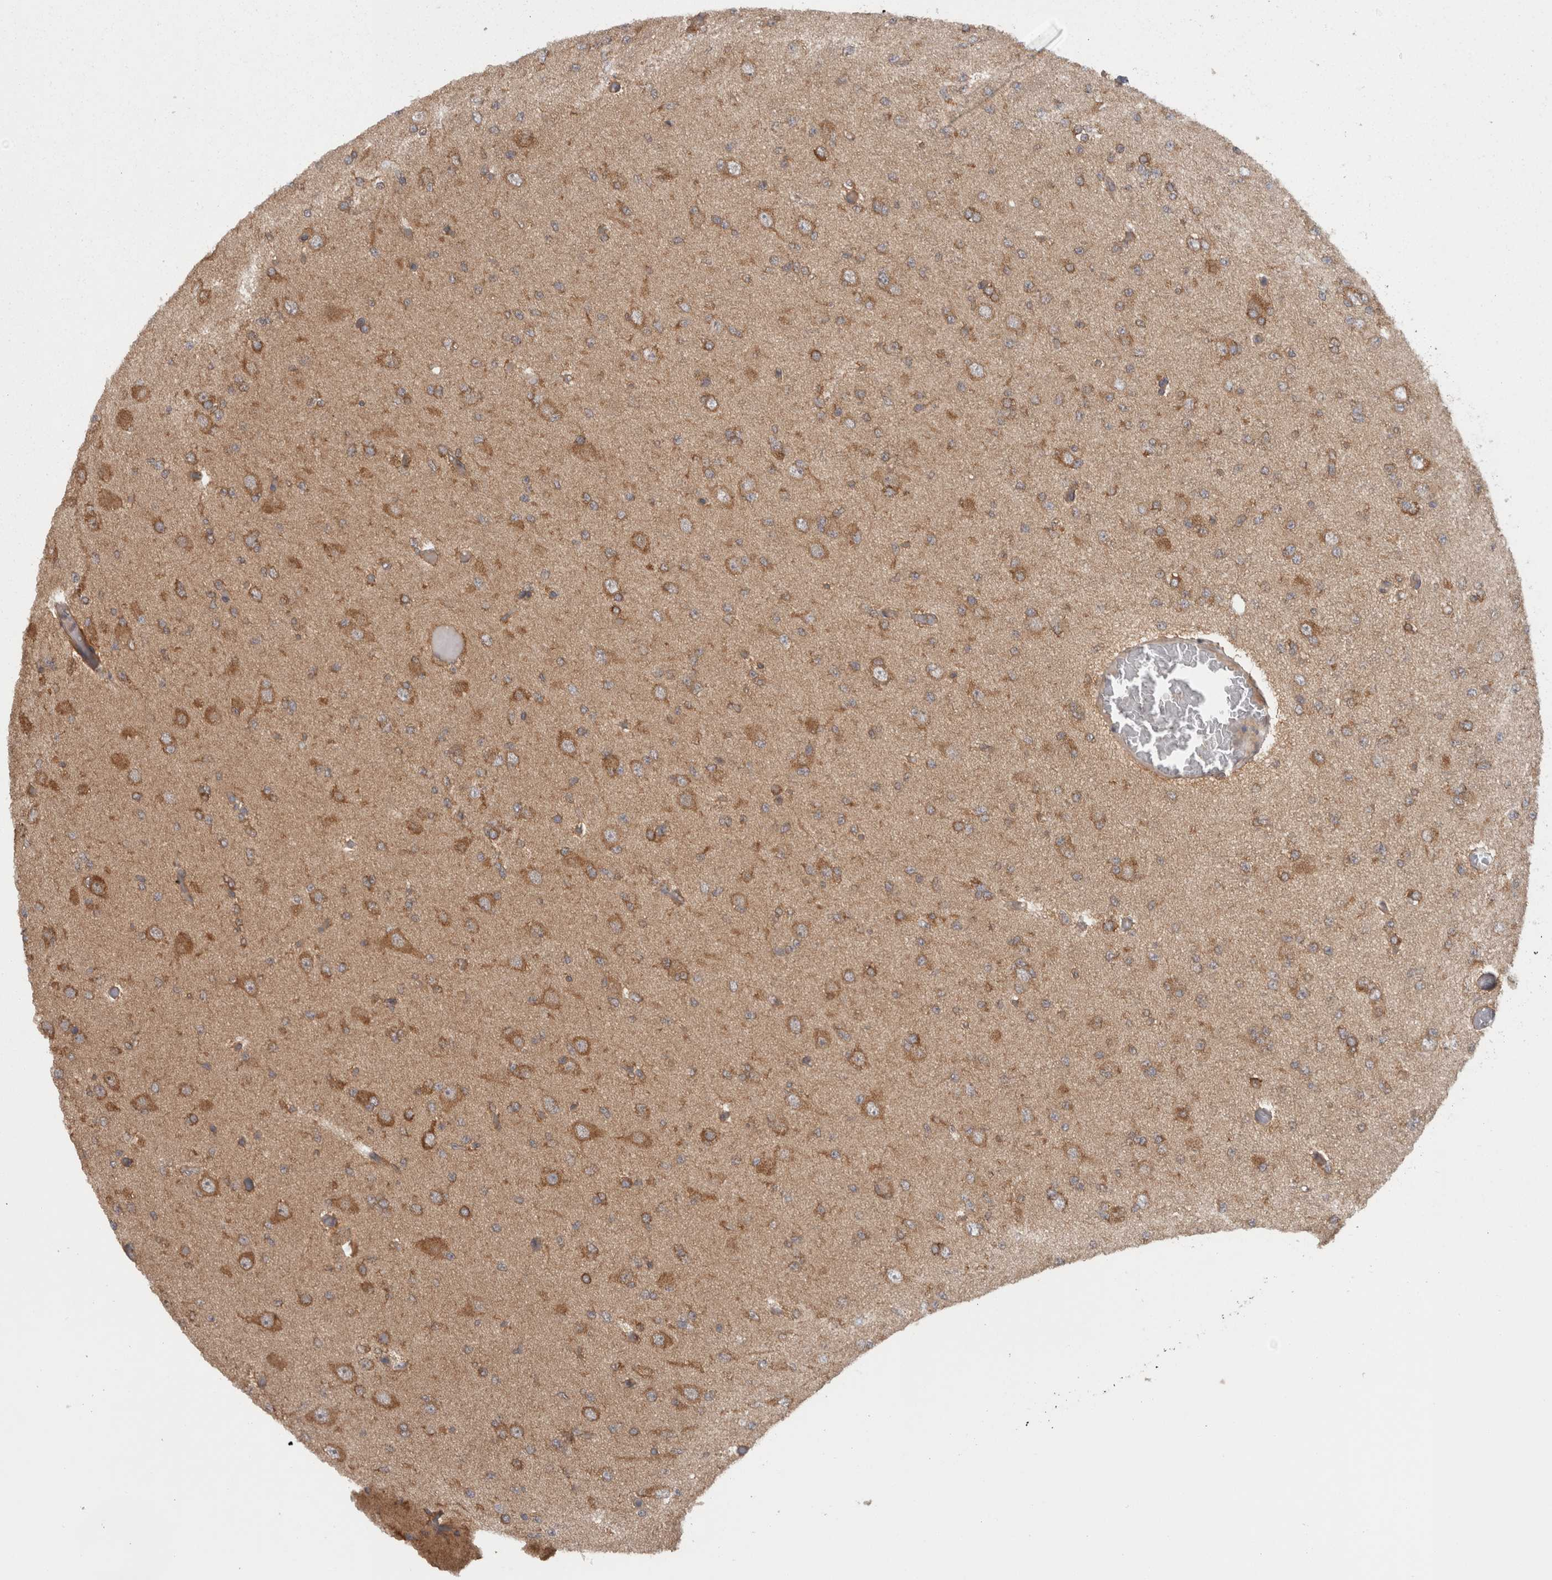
{"staining": {"intensity": "moderate", "quantity": ">75%", "location": "cytoplasmic/membranous"}, "tissue": "glioma", "cell_type": "Tumor cells", "image_type": "cancer", "snomed": [{"axis": "morphology", "description": "Glioma, malignant, Low grade"}, {"axis": "topography", "description": "Brain"}], "caption": "Immunohistochemical staining of glioma reveals medium levels of moderate cytoplasmic/membranous protein staining in approximately >75% of tumor cells.", "gene": "SMCR8", "patient": {"sex": "female", "age": 22}}